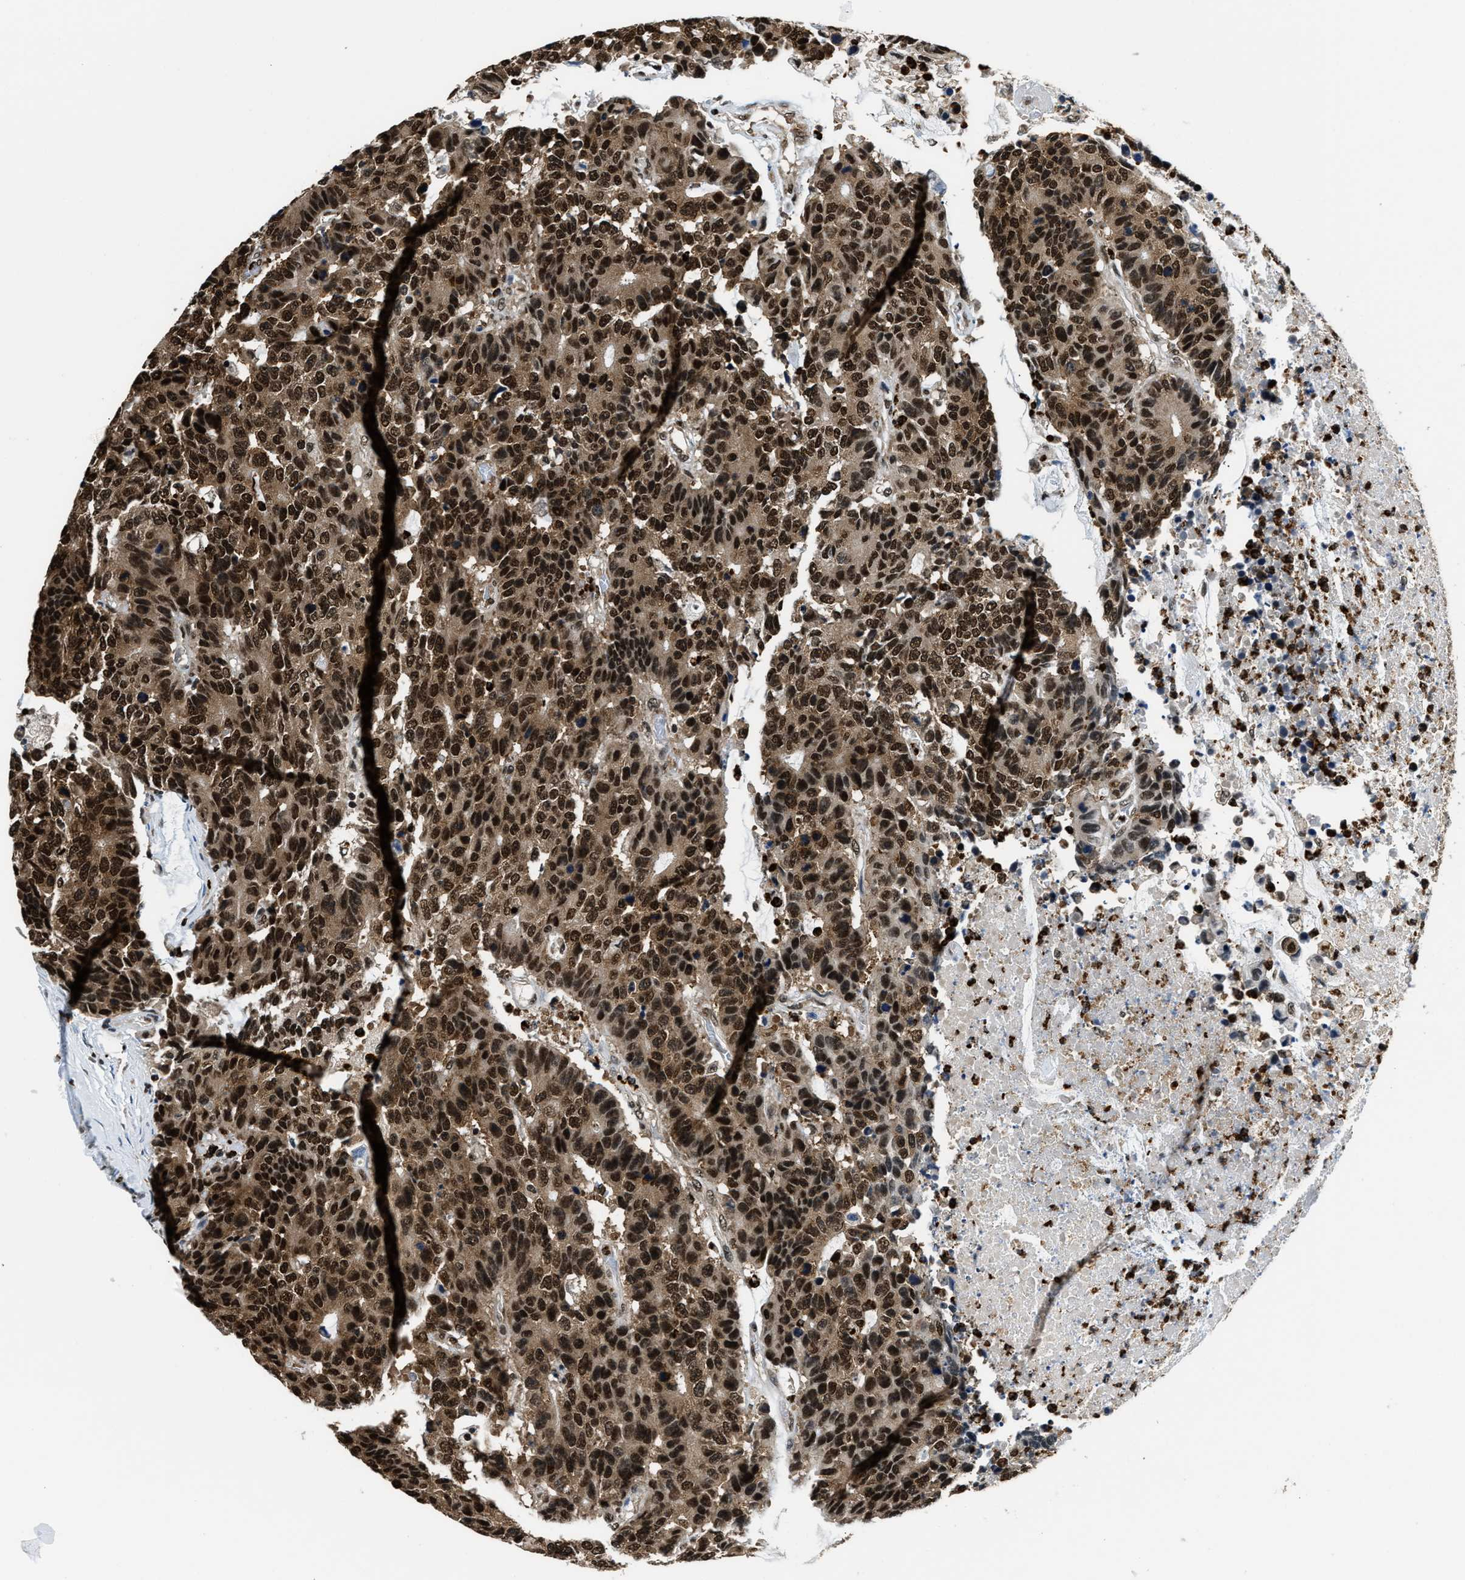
{"staining": {"intensity": "strong", "quantity": ">75%", "location": "cytoplasmic/membranous,nuclear"}, "tissue": "colorectal cancer", "cell_type": "Tumor cells", "image_type": "cancer", "snomed": [{"axis": "morphology", "description": "Adenocarcinoma, NOS"}, {"axis": "topography", "description": "Colon"}], "caption": "A high amount of strong cytoplasmic/membranous and nuclear staining is appreciated in about >75% of tumor cells in adenocarcinoma (colorectal) tissue.", "gene": "CCNDBP1", "patient": {"sex": "female", "age": 86}}